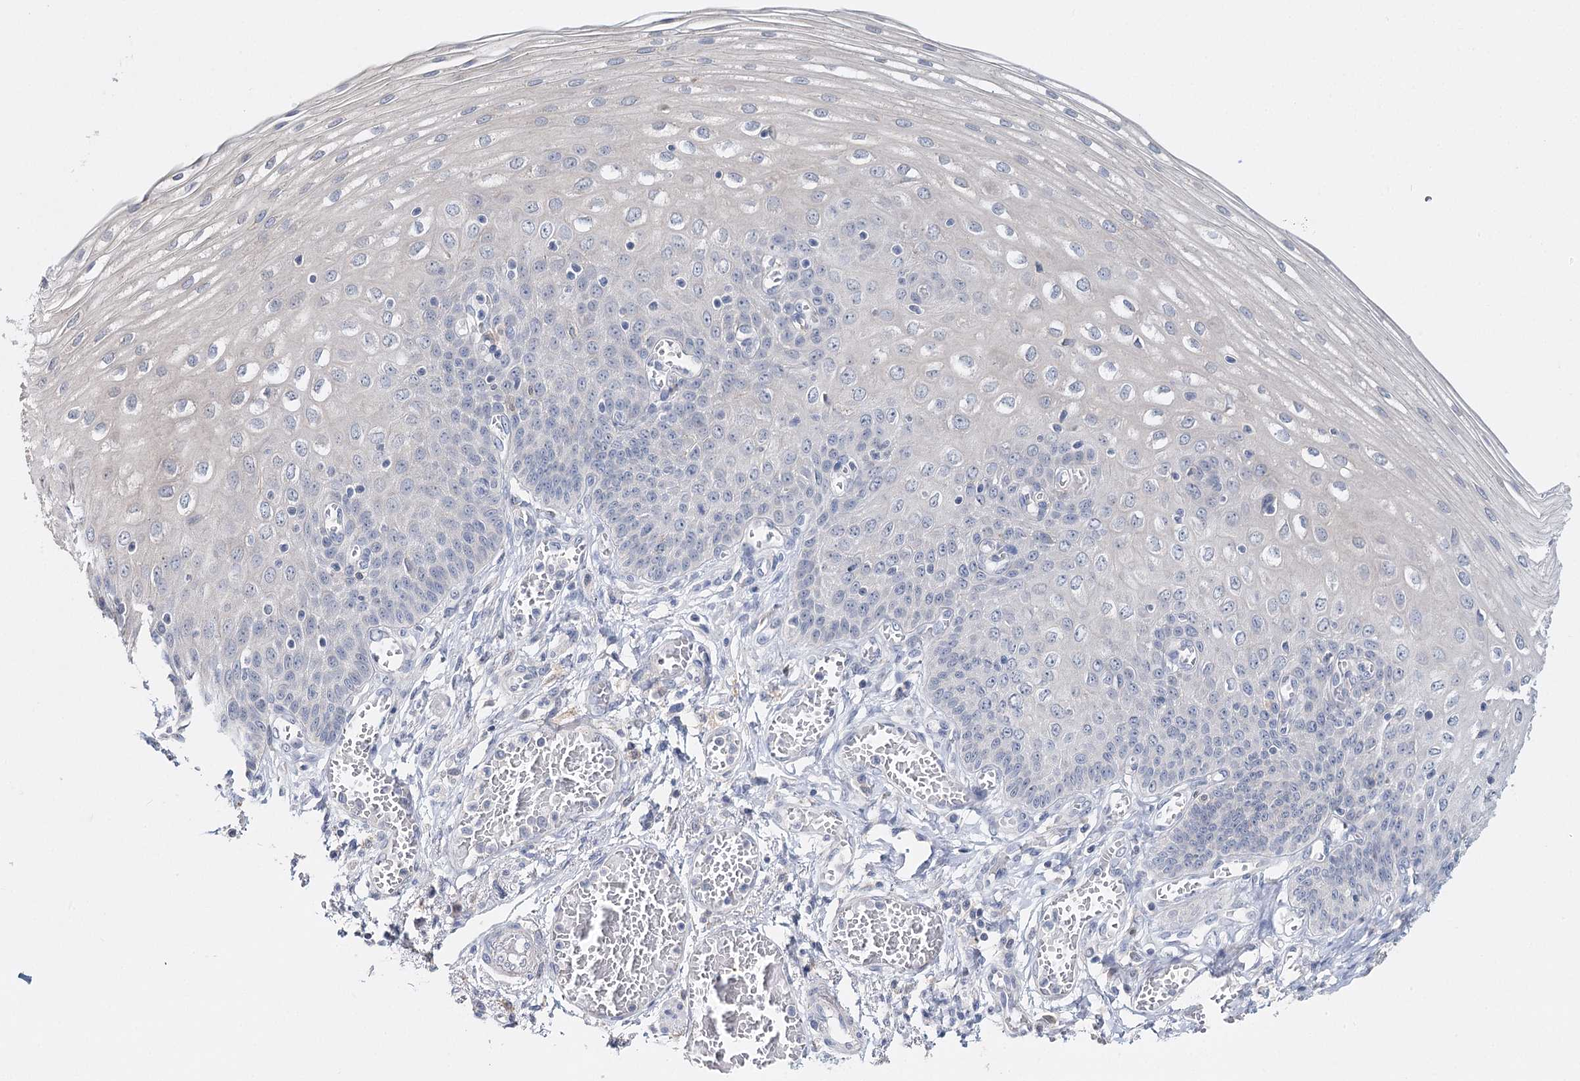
{"staining": {"intensity": "negative", "quantity": "none", "location": "none"}, "tissue": "esophagus", "cell_type": "Squamous epithelial cells", "image_type": "normal", "snomed": [{"axis": "morphology", "description": "Normal tissue, NOS"}, {"axis": "topography", "description": "Esophagus"}], "caption": "The IHC micrograph has no significant expression in squamous epithelial cells of esophagus.", "gene": "DAPK1", "patient": {"sex": "male", "age": 81}}